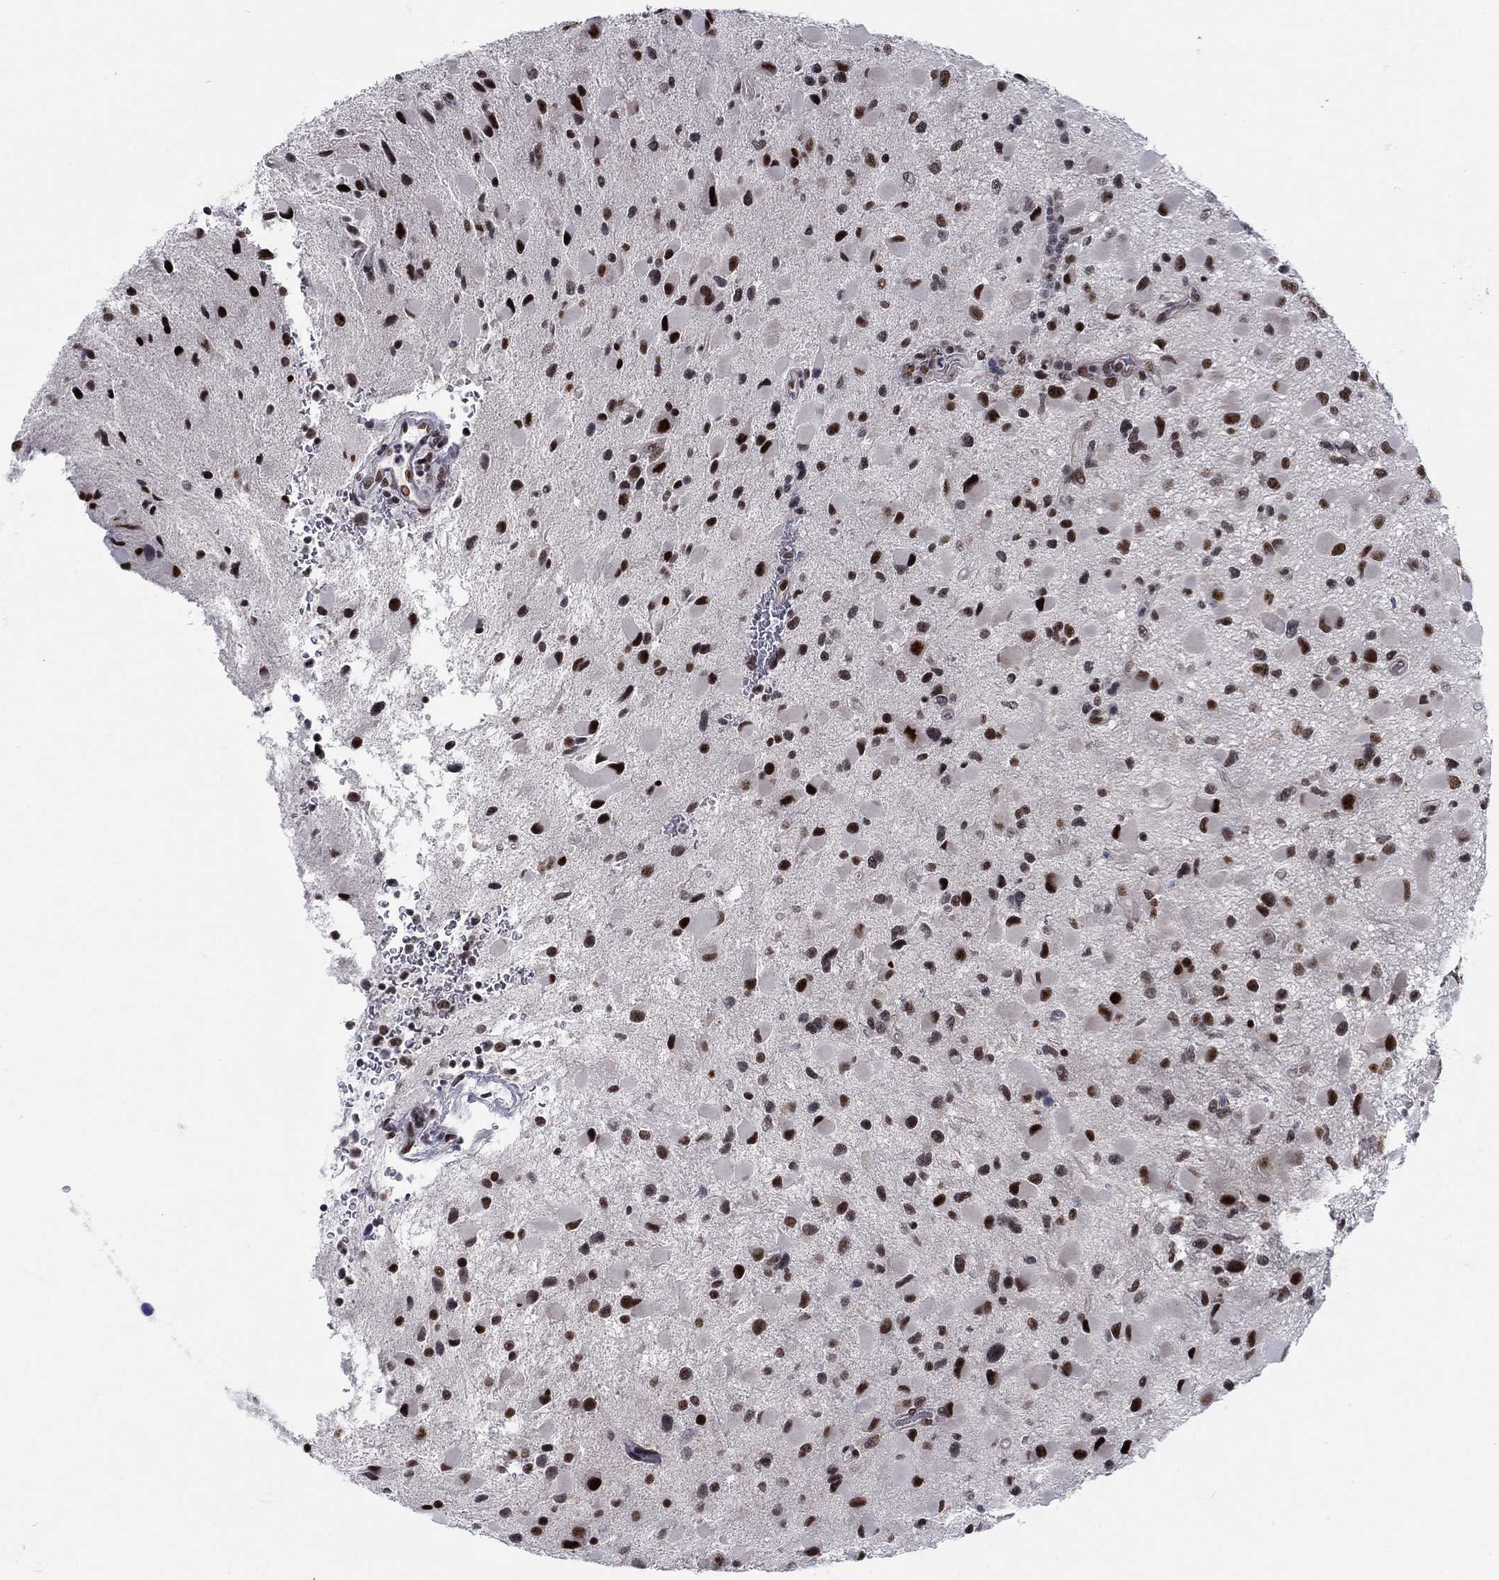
{"staining": {"intensity": "strong", "quantity": ">75%", "location": "nuclear"}, "tissue": "glioma", "cell_type": "Tumor cells", "image_type": "cancer", "snomed": [{"axis": "morphology", "description": "Glioma, malignant, Low grade"}, {"axis": "topography", "description": "Brain"}], "caption": "Glioma stained with a protein marker reveals strong staining in tumor cells.", "gene": "FYTTD1", "patient": {"sex": "female", "age": 32}}